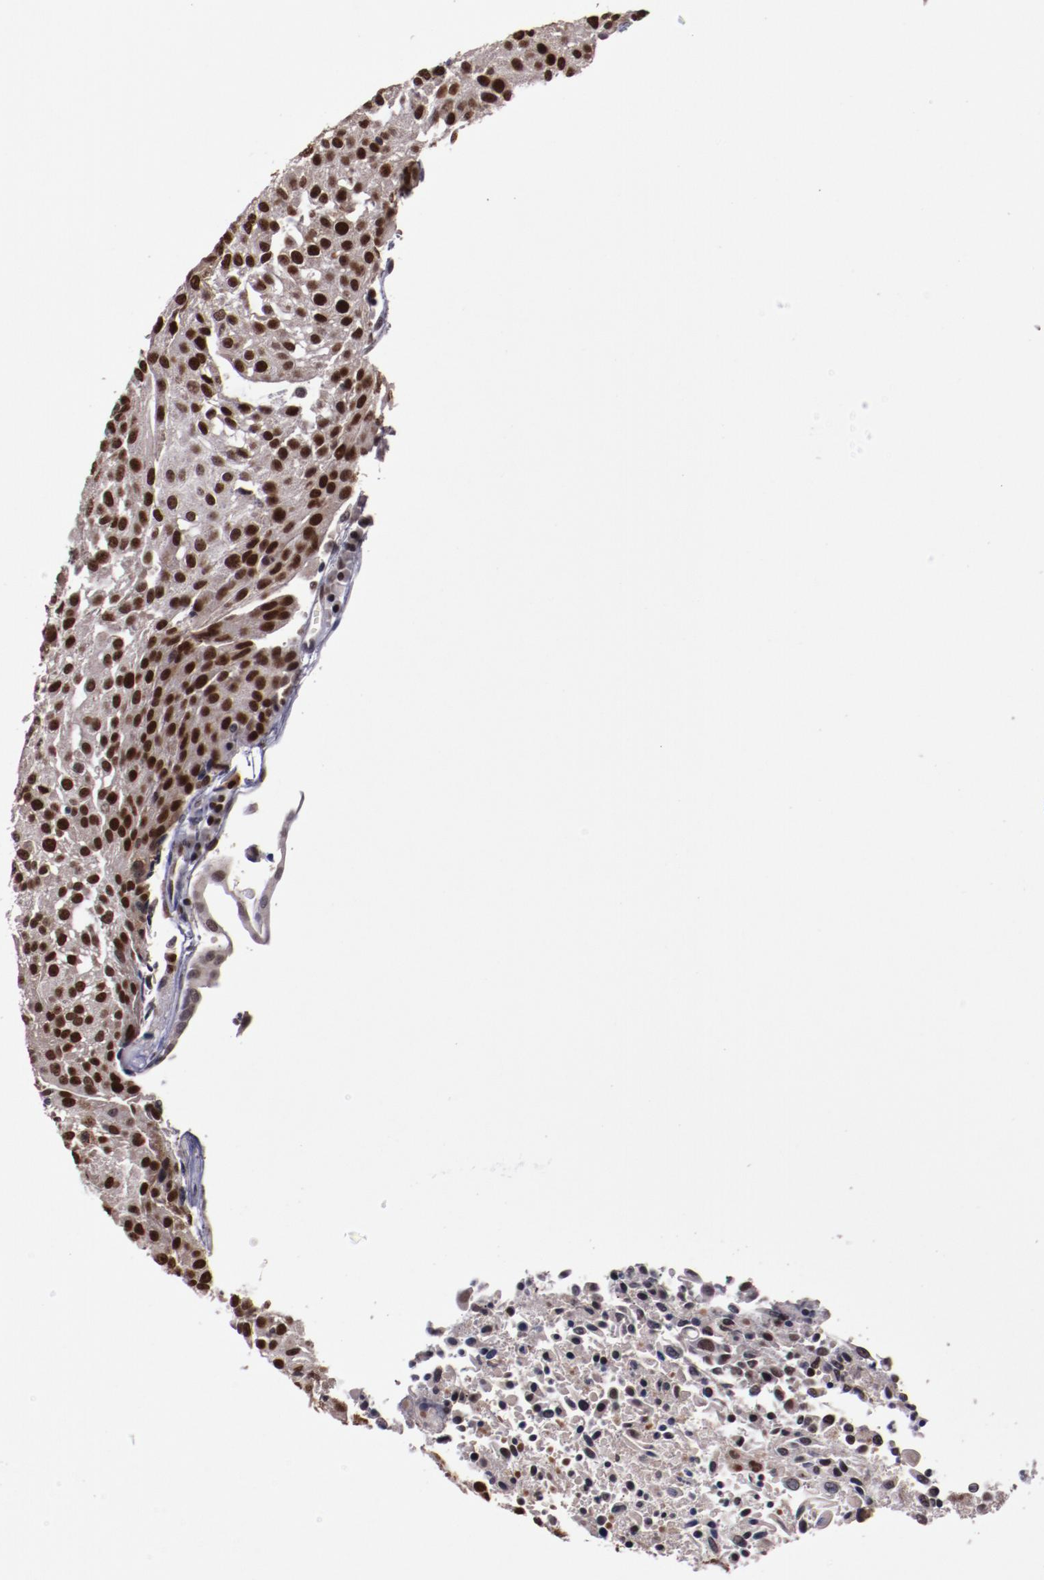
{"staining": {"intensity": "strong", "quantity": ">75%", "location": "nuclear"}, "tissue": "urothelial cancer", "cell_type": "Tumor cells", "image_type": "cancer", "snomed": [{"axis": "morphology", "description": "Urothelial carcinoma, High grade"}, {"axis": "topography", "description": "Urinary bladder"}], "caption": "Tumor cells display high levels of strong nuclear positivity in about >75% of cells in human urothelial cancer.", "gene": "CHEK2", "patient": {"sex": "female", "age": 85}}